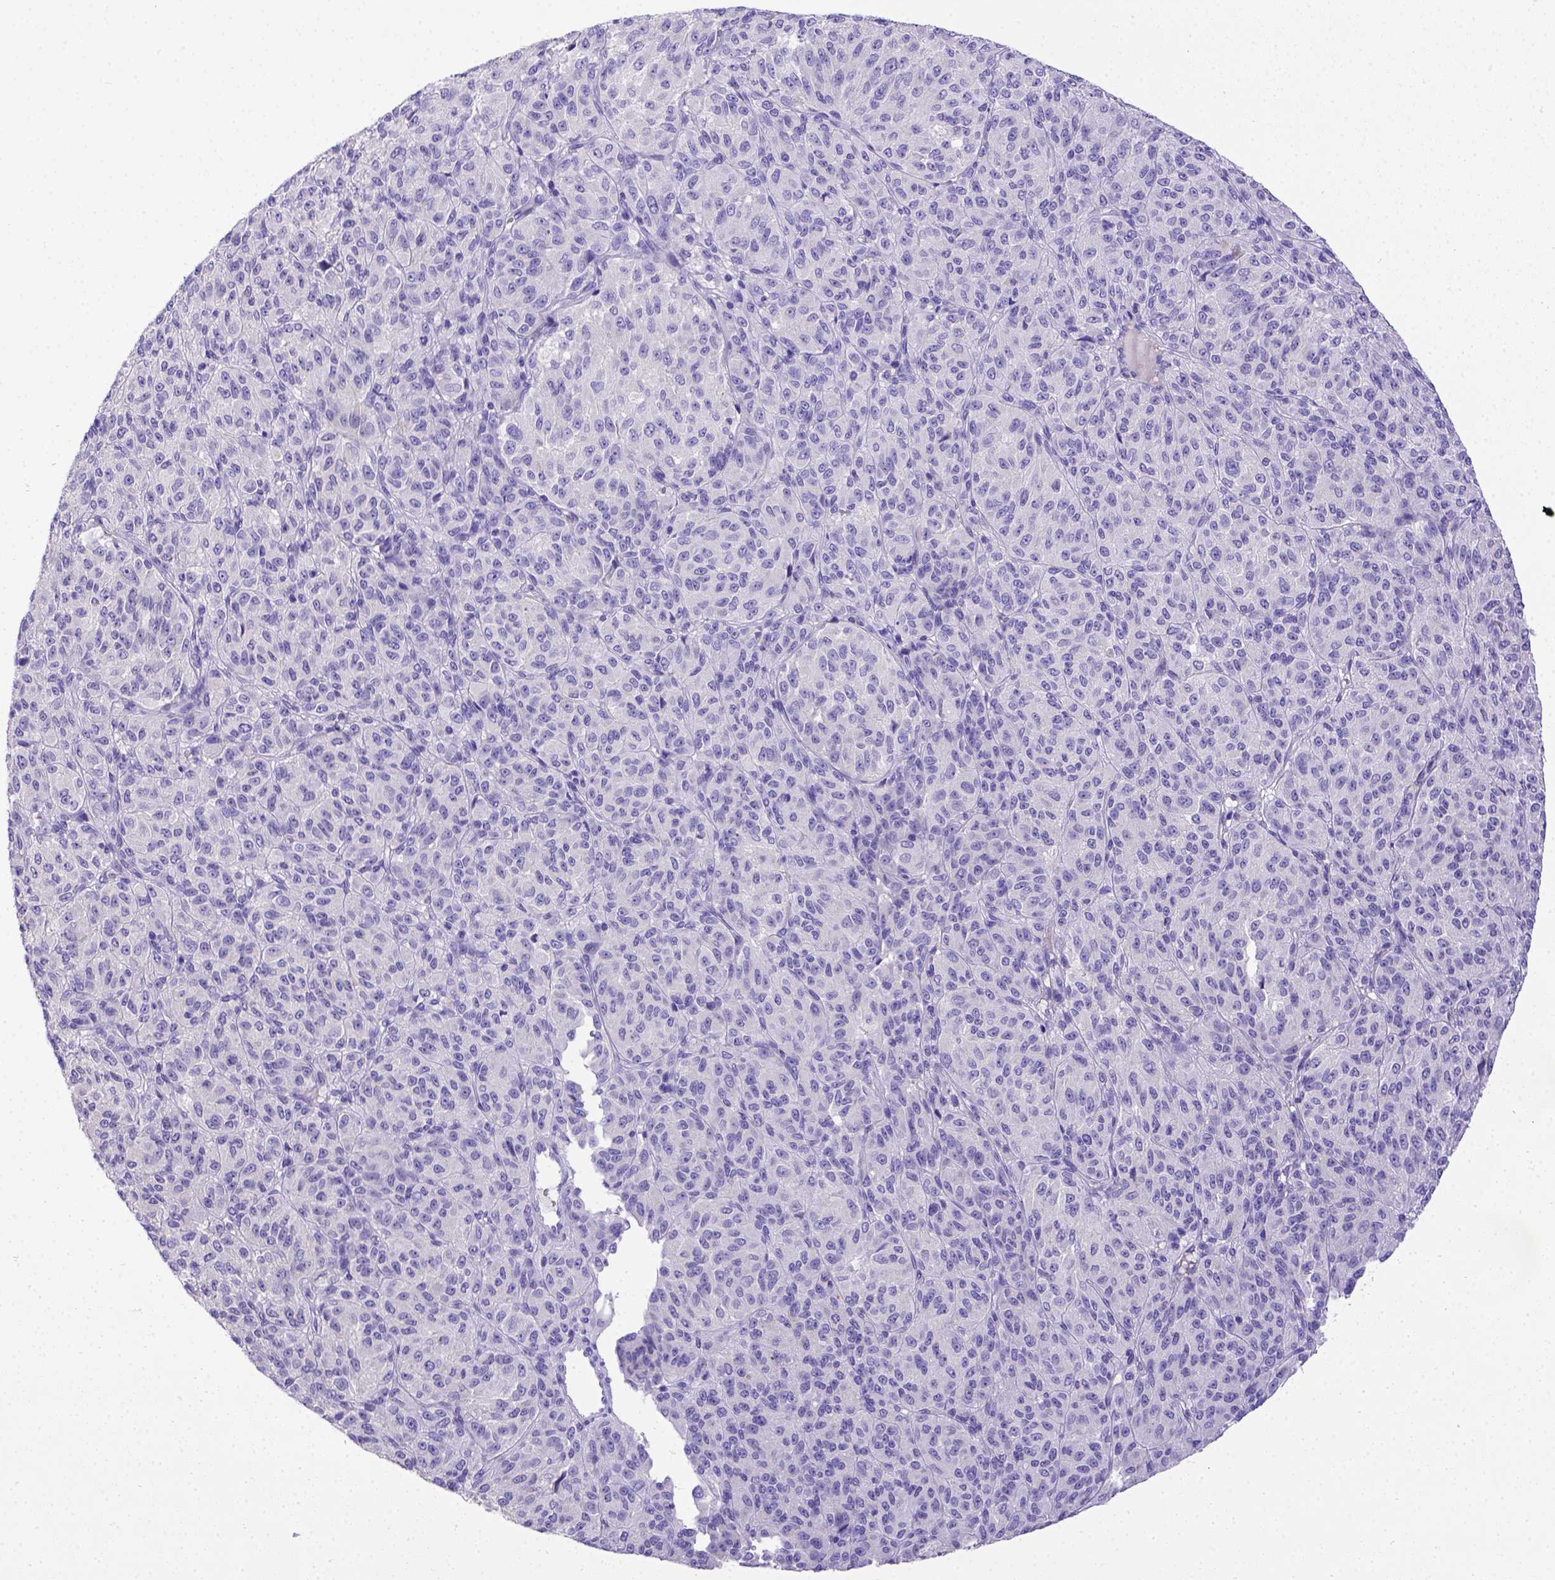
{"staining": {"intensity": "negative", "quantity": "none", "location": "none"}, "tissue": "melanoma", "cell_type": "Tumor cells", "image_type": "cancer", "snomed": [{"axis": "morphology", "description": "Malignant melanoma, Metastatic site"}, {"axis": "topography", "description": "Brain"}], "caption": "There is no significant positivity in tumor cells of melanoma.", "gene": "BTN1A1", "patient": {"sex": "female", "age": 56}}